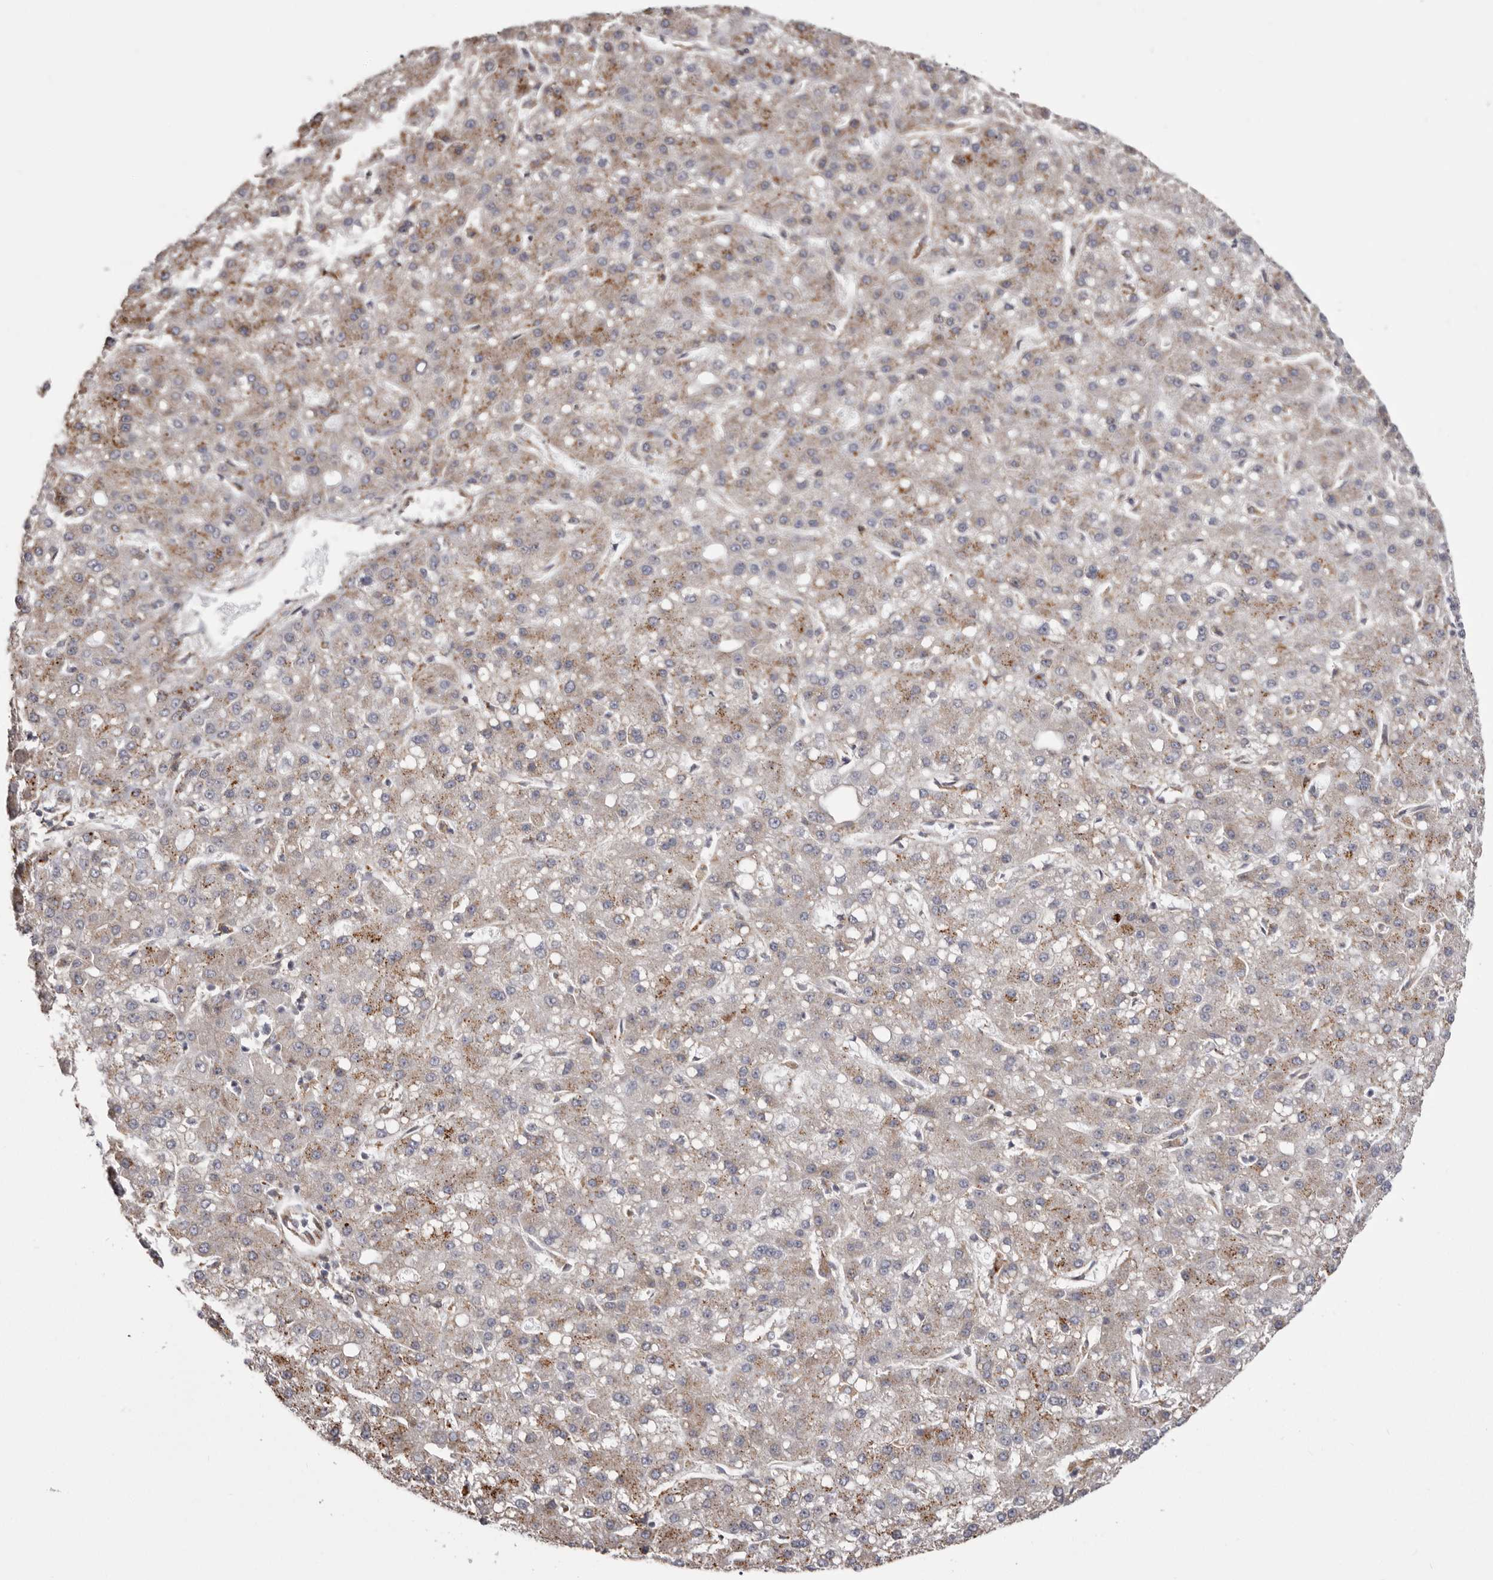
{"staining": {"intensity": "weak", "quantity": "25%-75%", "location": "cytoplasmic/membranous"}, "tissue": "liver cancer", "cell_type": "Tumor cells", "image_type": "cancer", "snomed": [{"axis": "morphology", "description": "Carcinoma, Hepatocellular, NOS"}, {"axis": "topography", "description": "Liver"}], "caption": "The immunohistochemical stain labels weak cytoplasmic/membranous positivity in tumor cells of liver hepatocellular carcinoma tissue.", "gene": "NUP43", "patient": {"sex": "male", "age": 67}}